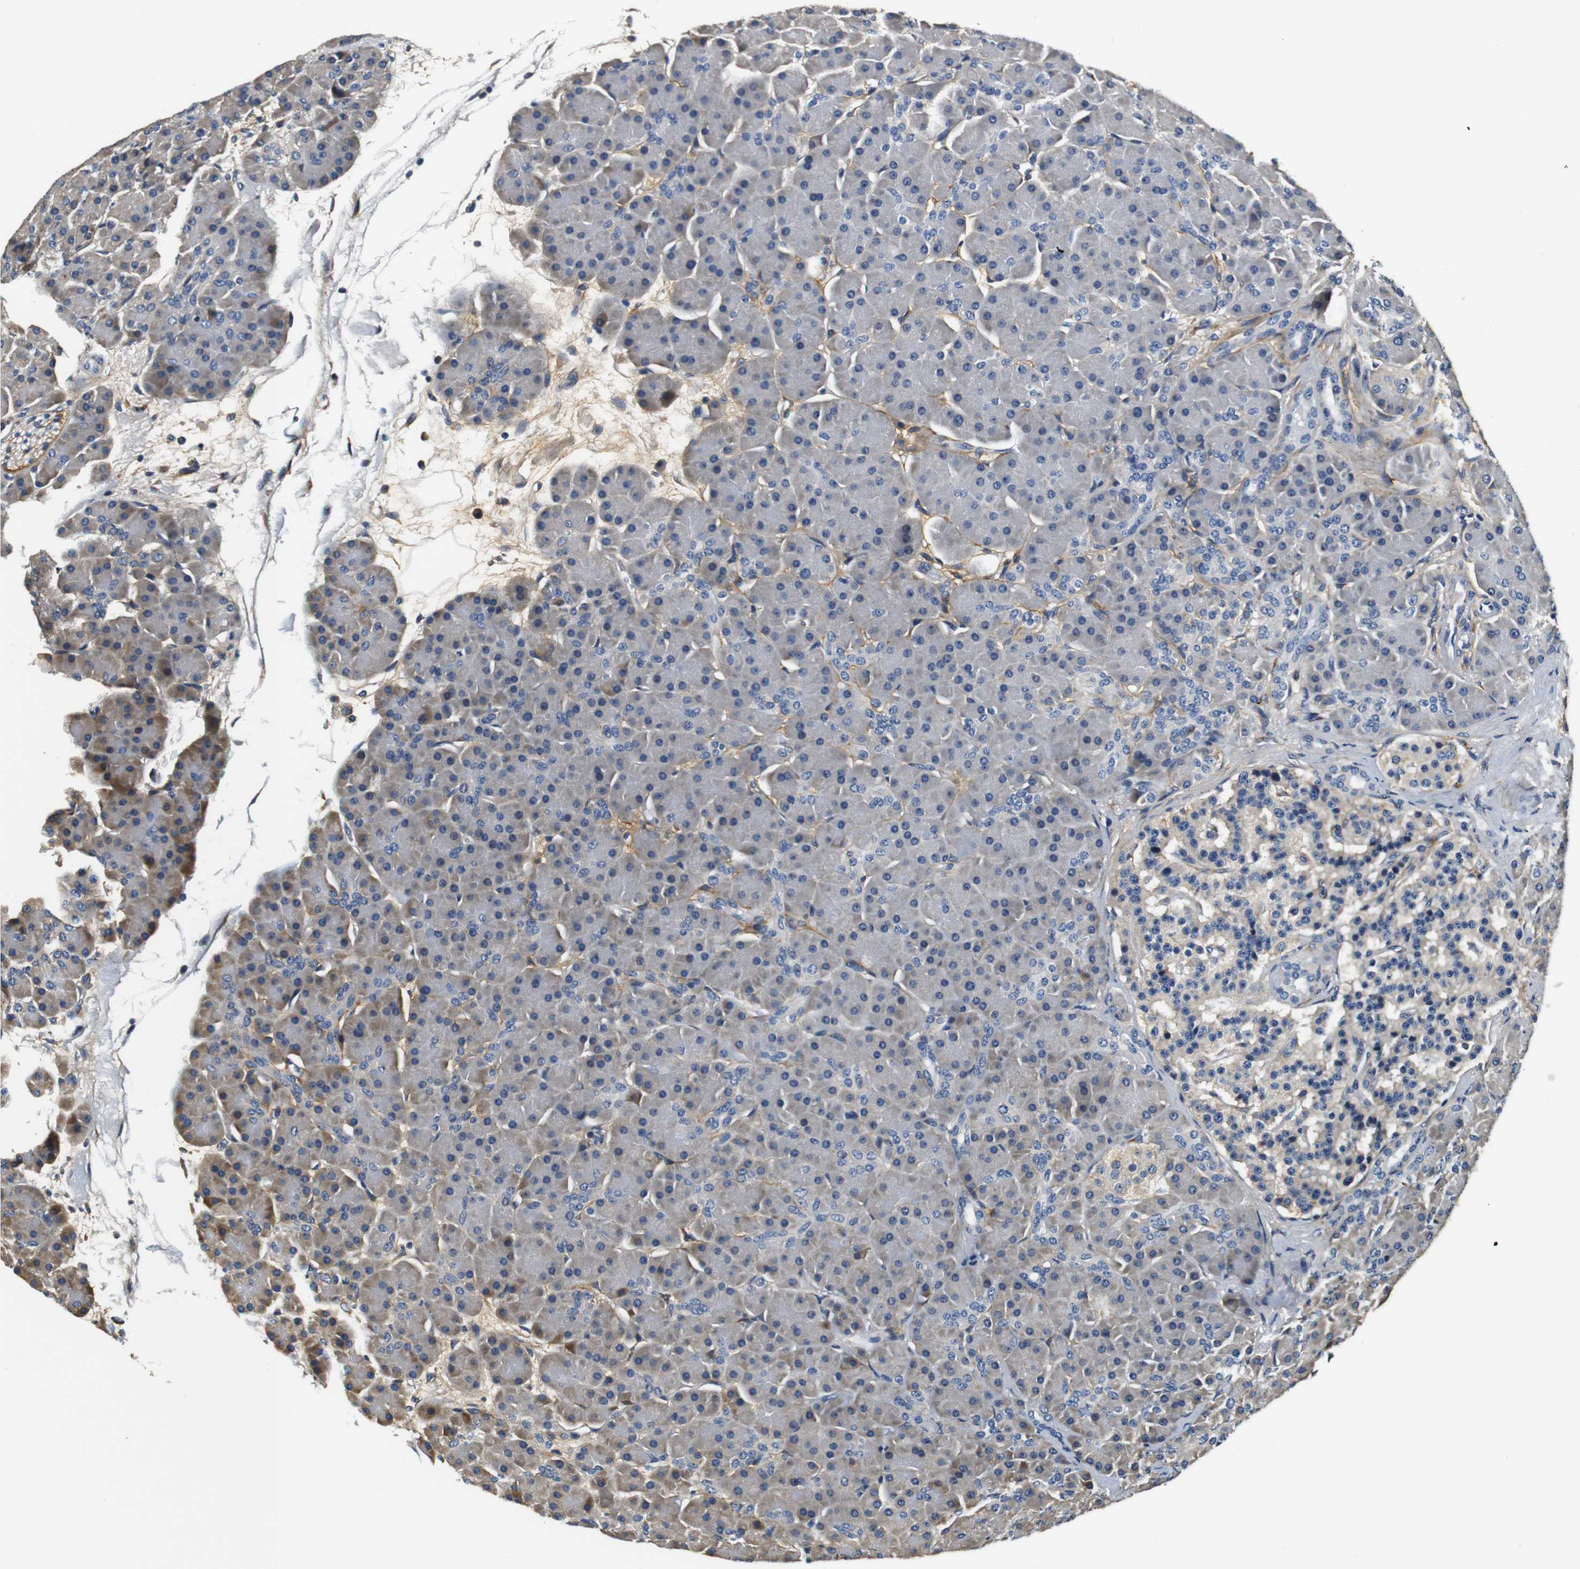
{"staining": {"intensity": "moderate", "quantity": "25%-75%", "location": "cytoplasmic/membranous"}, "tissue": "pancreas", "cell_type": "Exocrine glandular cells", "image_type": "normal", "snomed": [{"axis": "morphology", "description": "Normal tissue, NOS"}, {"axis": "topography", "description": "Pancreas"}], "caption": "High-magnification brightfield microscopy of normal pancreas stained with DAB (3,3'-diaminobenzidine) (brown) and counterstained with hematoxylin (blue). exocrine glandular cells exhibit moderate cytoplasmic/membranous expression is present in about25%-75% of cells. (Brightfield microscopy of DAB IHC at high magnification).", "gene": "COL1A1", "patient": {"sex": "male", "age": 66}}